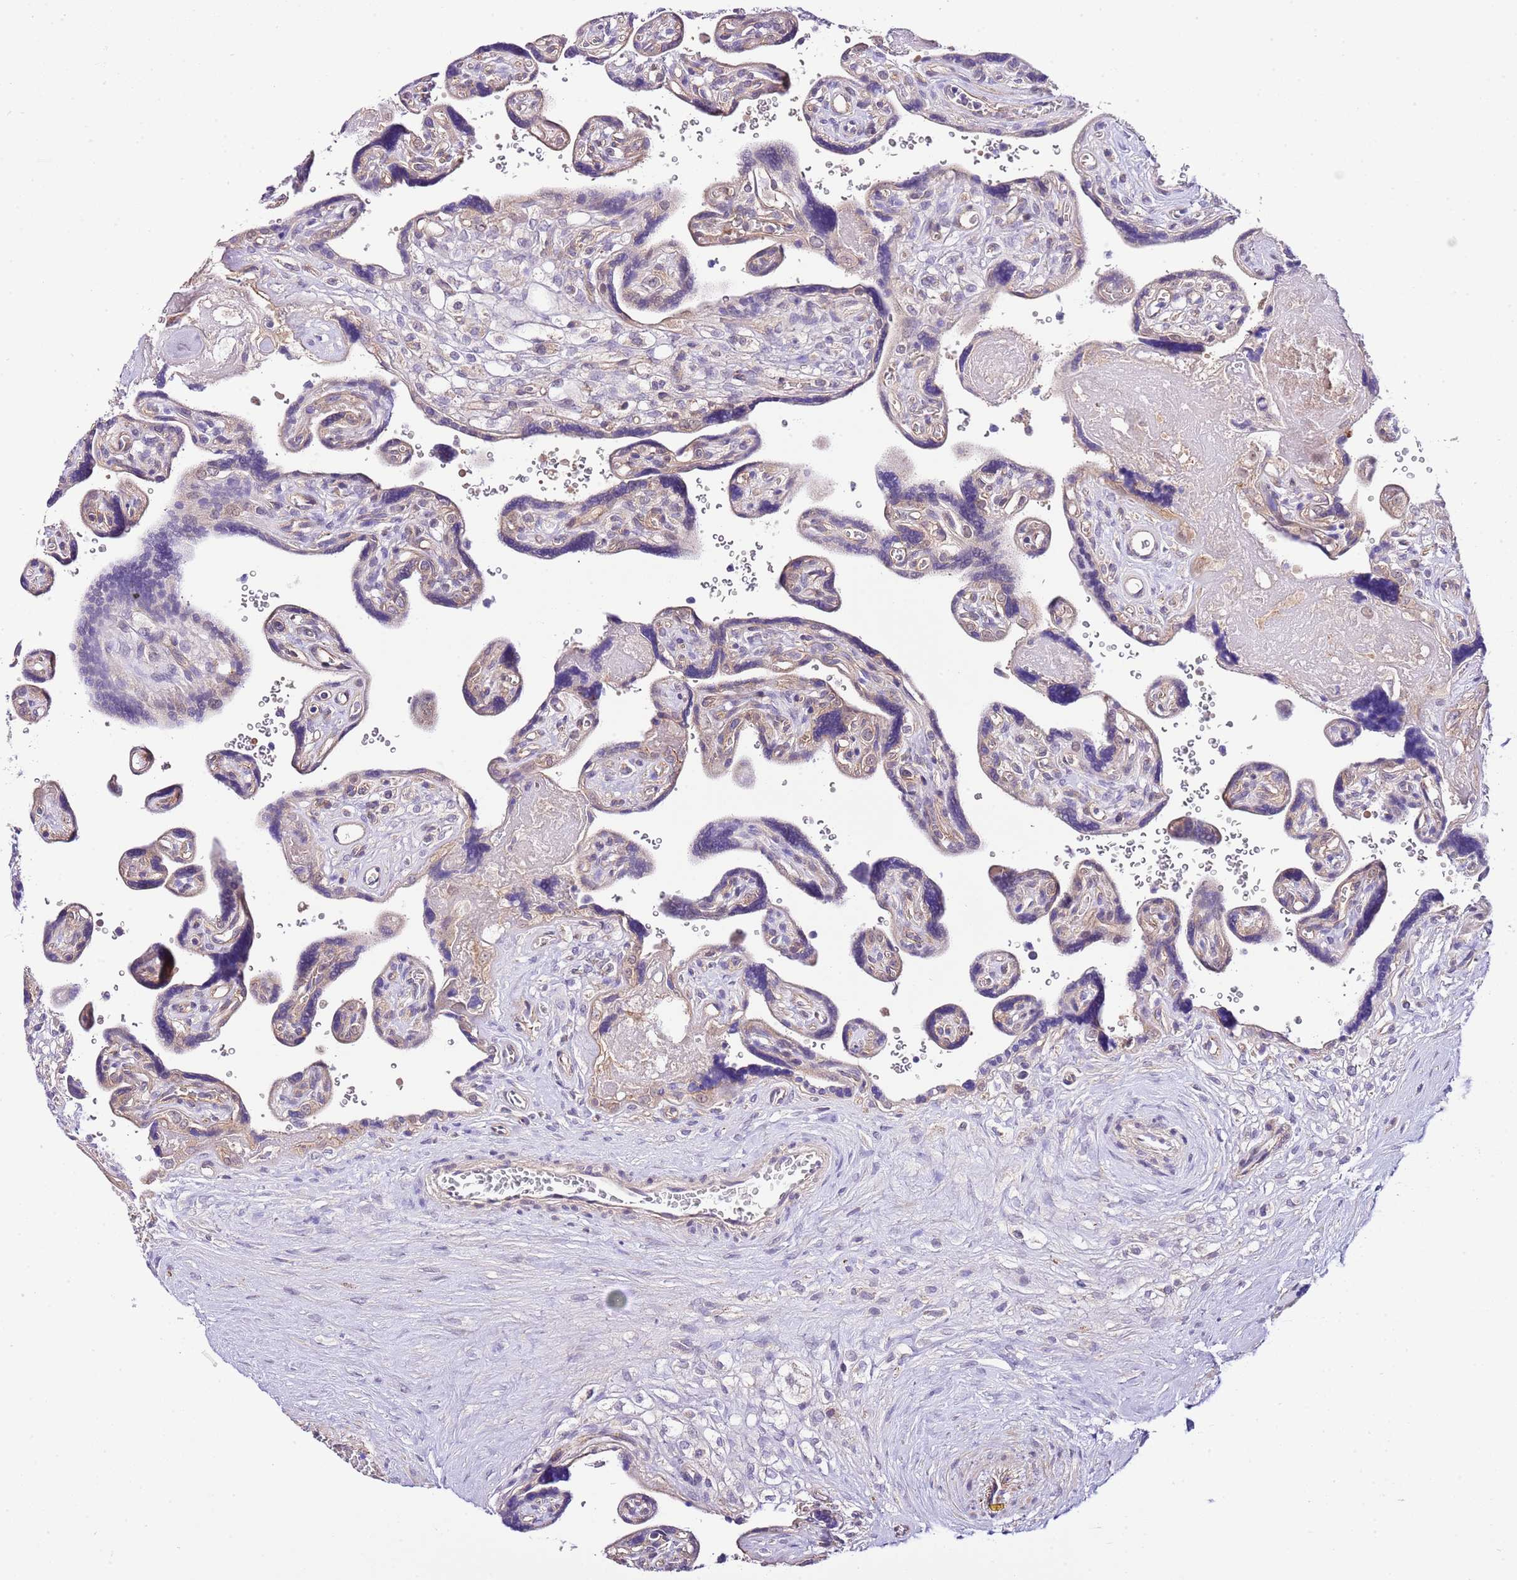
{"staining": {"intensity": "weak", "quantity": "25%-75%", "location": "cytoplasmic/membranous"}, "tissue": "placenta", "cell_type": "Trophoblastic cells", "image_type": "normal", "snomed": [{"axis": "morphology", "description": "Normal tissue, NOS"}, {"axis": "topography", "description": "Placenta"}], "caption": "Protein analysis of normal placenta reveals weak cytoplasmic/membranous staining in about 25%-75% of trophoblastic cells.", "gene": "DONSON", "patient": {"sex": "female", "age": 39}}